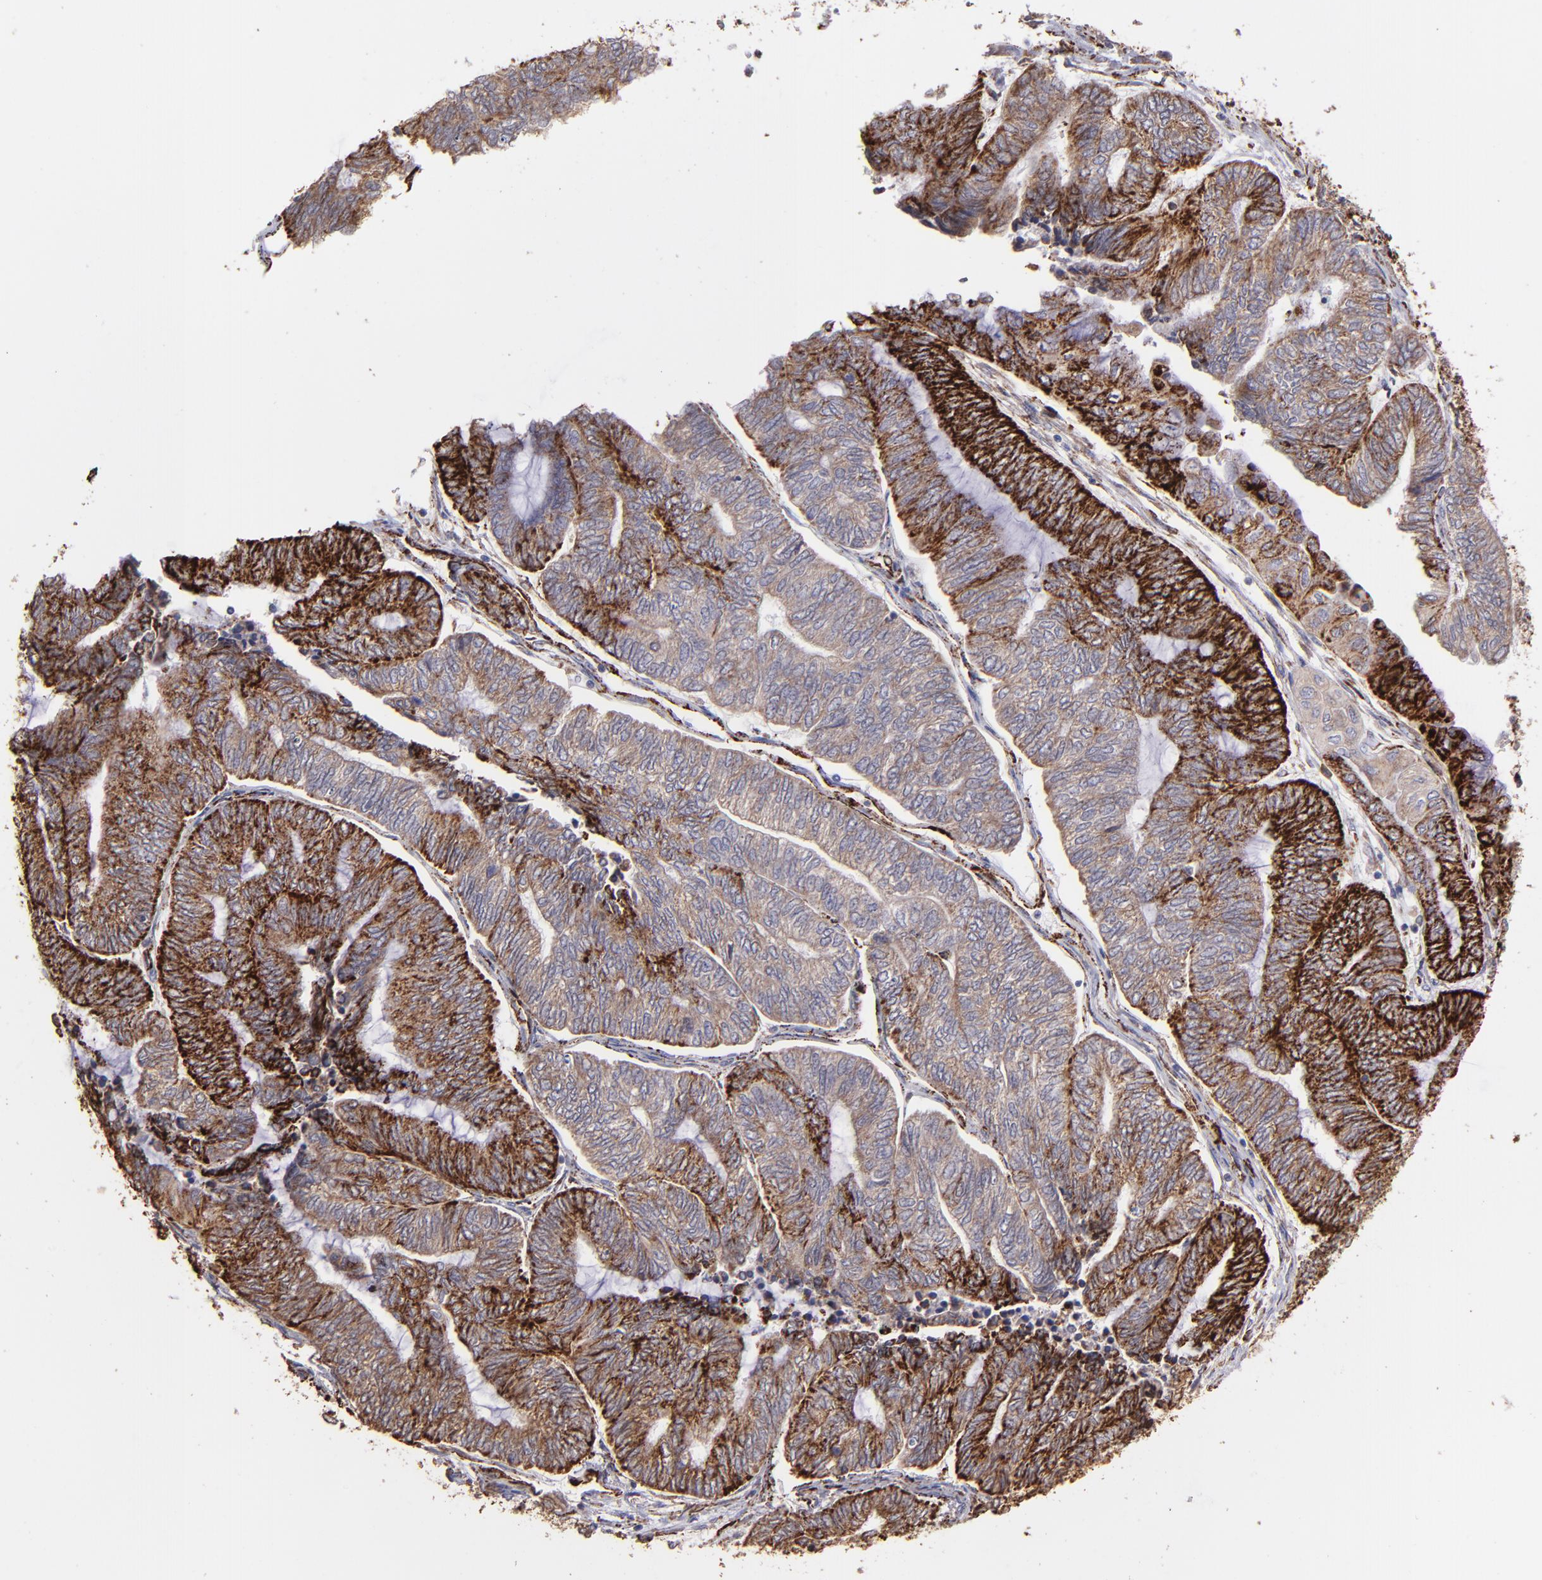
{"staining": {"intensity": "strong", "quantity": "25%-75%", "location": "cytoplasmic/membranous"}, "tissue": "endometrial cancer", "cell_type": "Tumor cells", "image_type": "cancer", "snomed": [{"axis": "morphology", "description": "Adenocarcinoma, NOS"}, {"axis": "topography", "description": "Uterus"}, {"axis": "topography", "description": "Endometrium"}], "caption": "This image reveals endometrial adenocarcinoma stained with immunohistochemistry to label a protein in brown. The cytoplasmic/membranous of tumor cells show strong positivity for the protein. Nuclei are counter-stained blue.", "gene": "MAOB", "patient": {"sex": "female", "age": 70}}